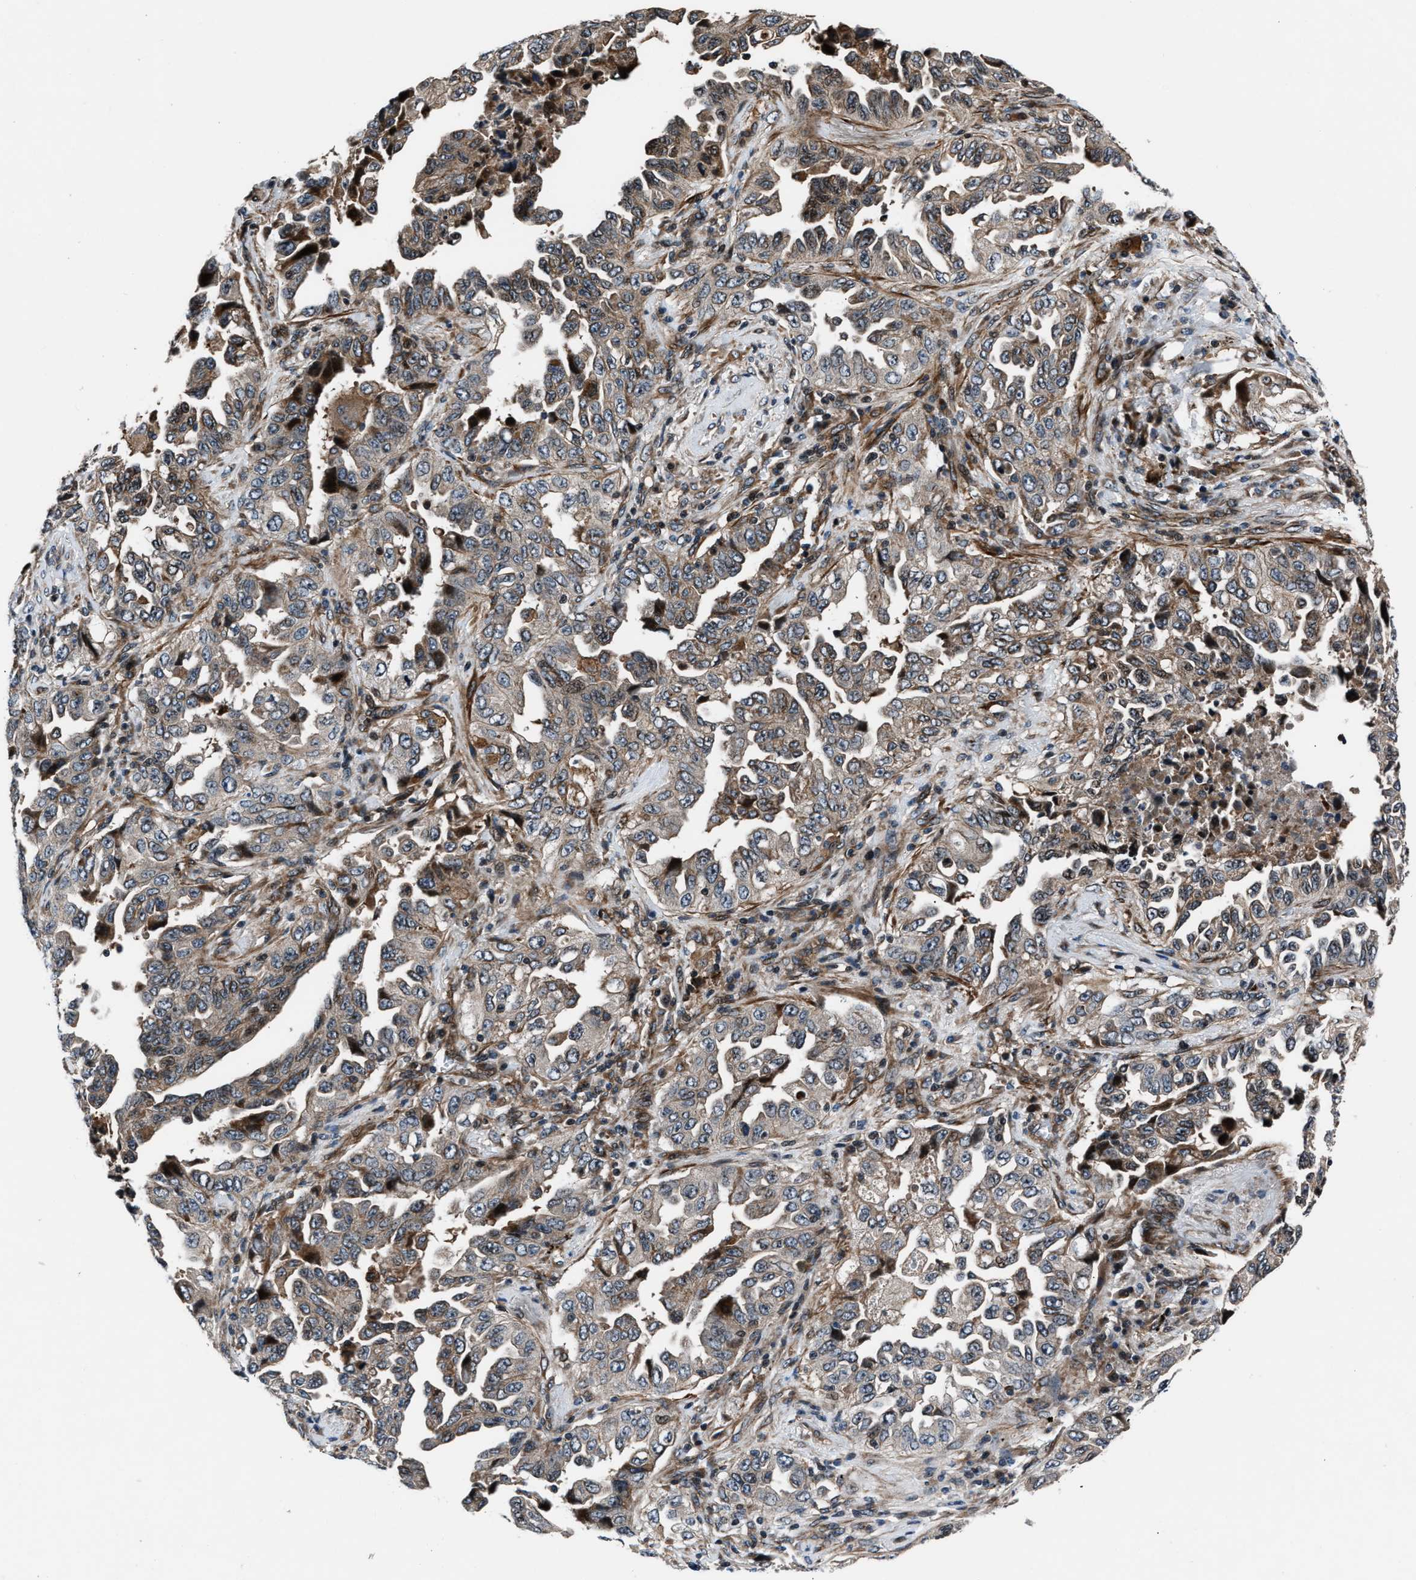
{"staining": {"intensity": "weak", "quantity": ">75%", "location": "cytoplasmic/membranous"}, "tissue": "lung cancer", "cell_type": "Tumor cells", "image_type": "cancer", "snomed": [{"axis": "morphology", "description": "Adenocarcinoma, NOS"}, {"axis": "topography", "description": "Lung"}], "caption": "High-power microscopy captured an IHC micrograph of adenocarcinoma (lung), revealing weak cytoplasmic/membranous expression in approximately >75% of tumor cells.", "gene": "DYNC2I1", "patient": {"sex": "female", "age": 51}}